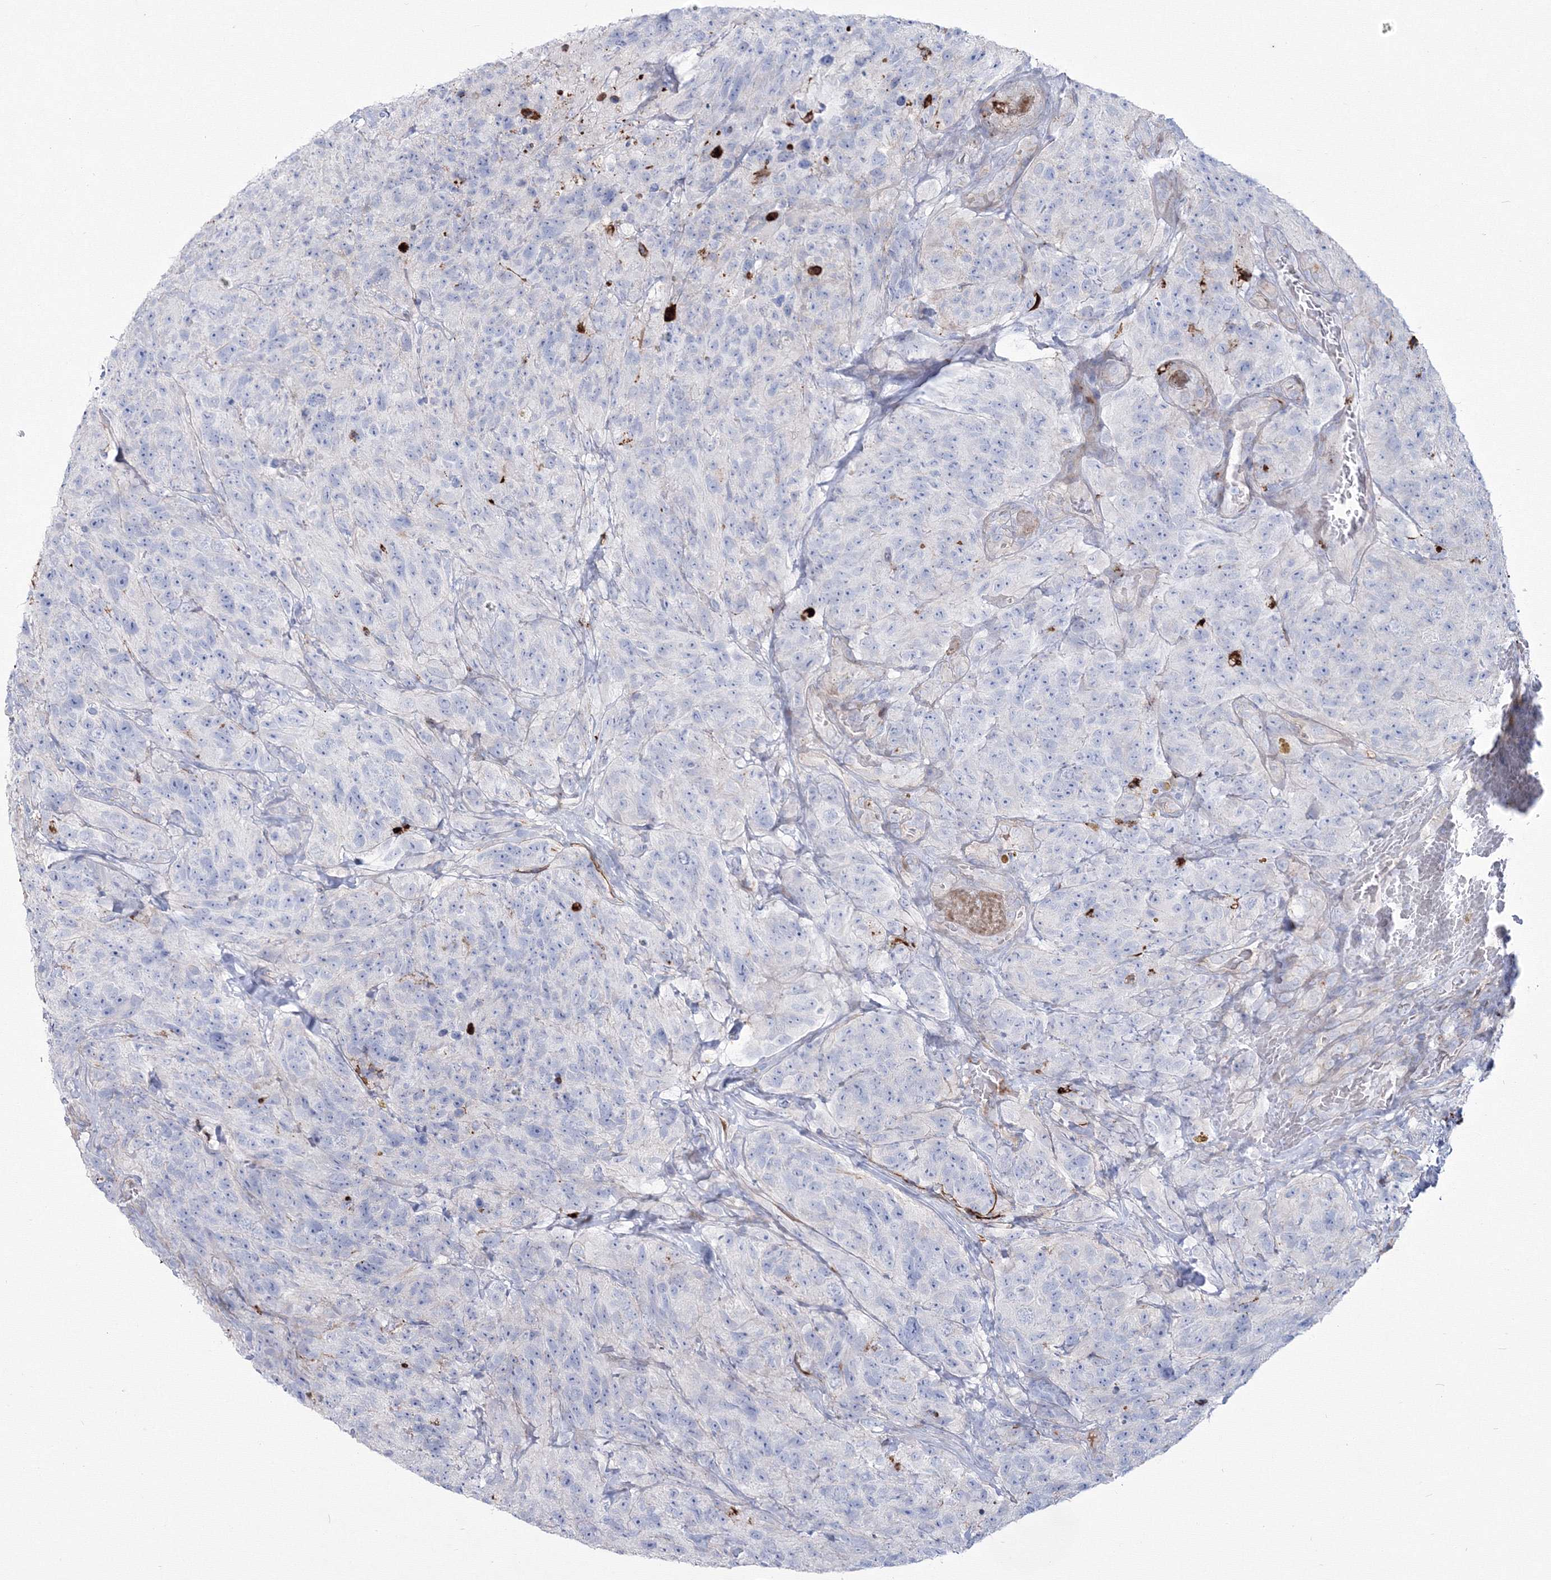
{"staining": {"intensity": "negative", "quantity": "none", "location": "none"}, "tissue": "glioma", "cell_type": "Tumor cells", "image_type": "cancer", "snomed": [{"axis": "morphology", "description": "Glioma, malignant, High grade"}, {"axis": "topography", "description": "Brain"}], "caption": "This photomicrograph is of malignant glioma (high-grade) stained with IHC to label a protein in brown with the nuclei are counter-stained blue. There is no staining in tumor cells.", "gene": "HYAL2", "patient": {"sex": "male", "age": 69}}